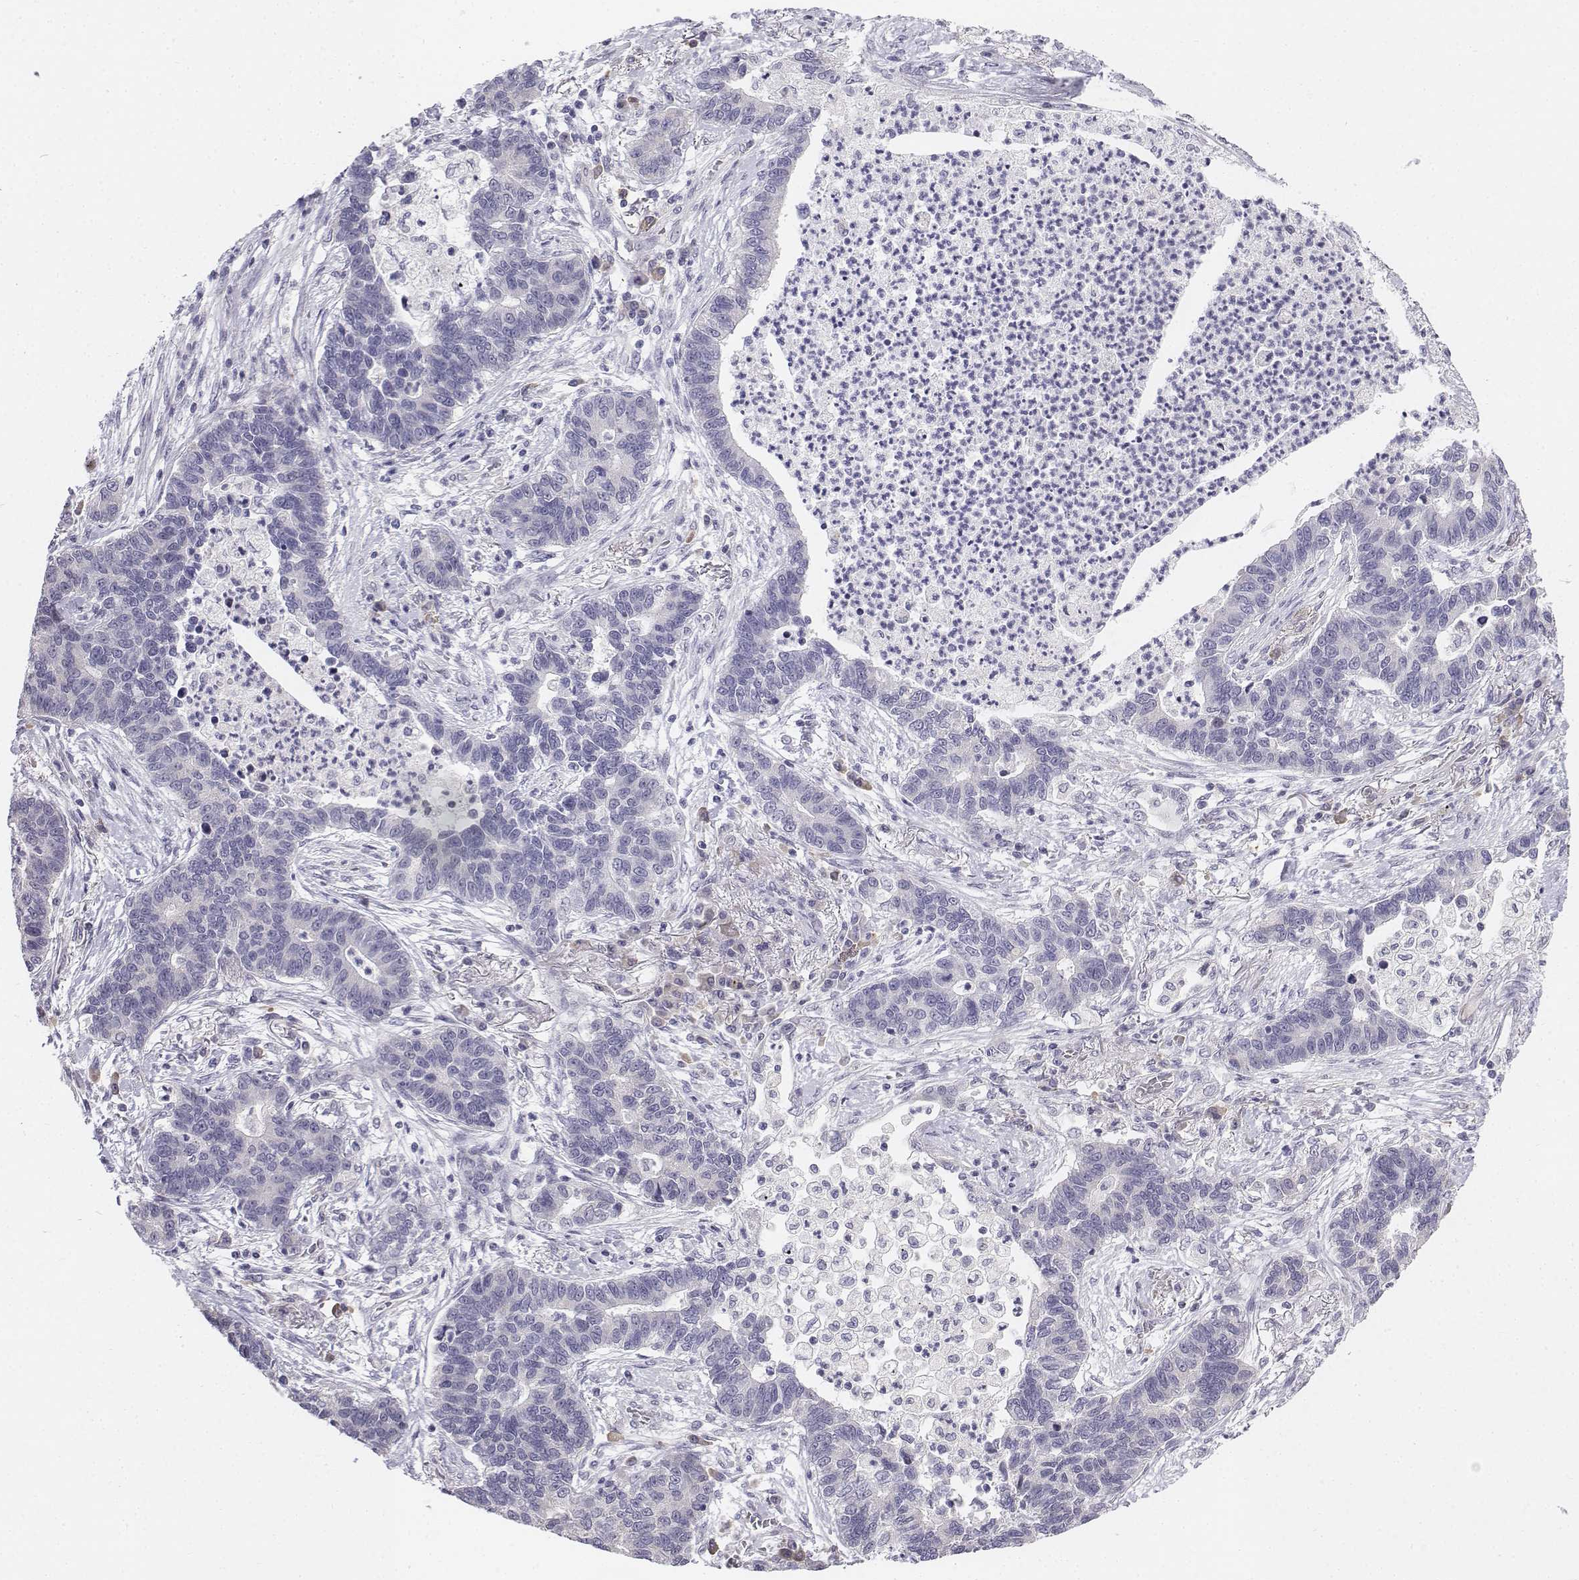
{"staining": {"intensity": "negative", "quantity": "none", "location": "none"}, "tissue": "lung cancer", "cell_type": "Tumor cells", "image_type": "cancer", "snomed": [{"axis": "morphology", "description": "Adenocarcinoma, NOS"}, {"axis": "topography", "description": "Lung"}], "caption": "IHC photomicrograph of lung cancer (adenocarcinoma) stained for a protein (brown), which exhibits no positivity in tumor cells.", "gene": "PENK", "patient": {"sex": "female", "age": 57}}